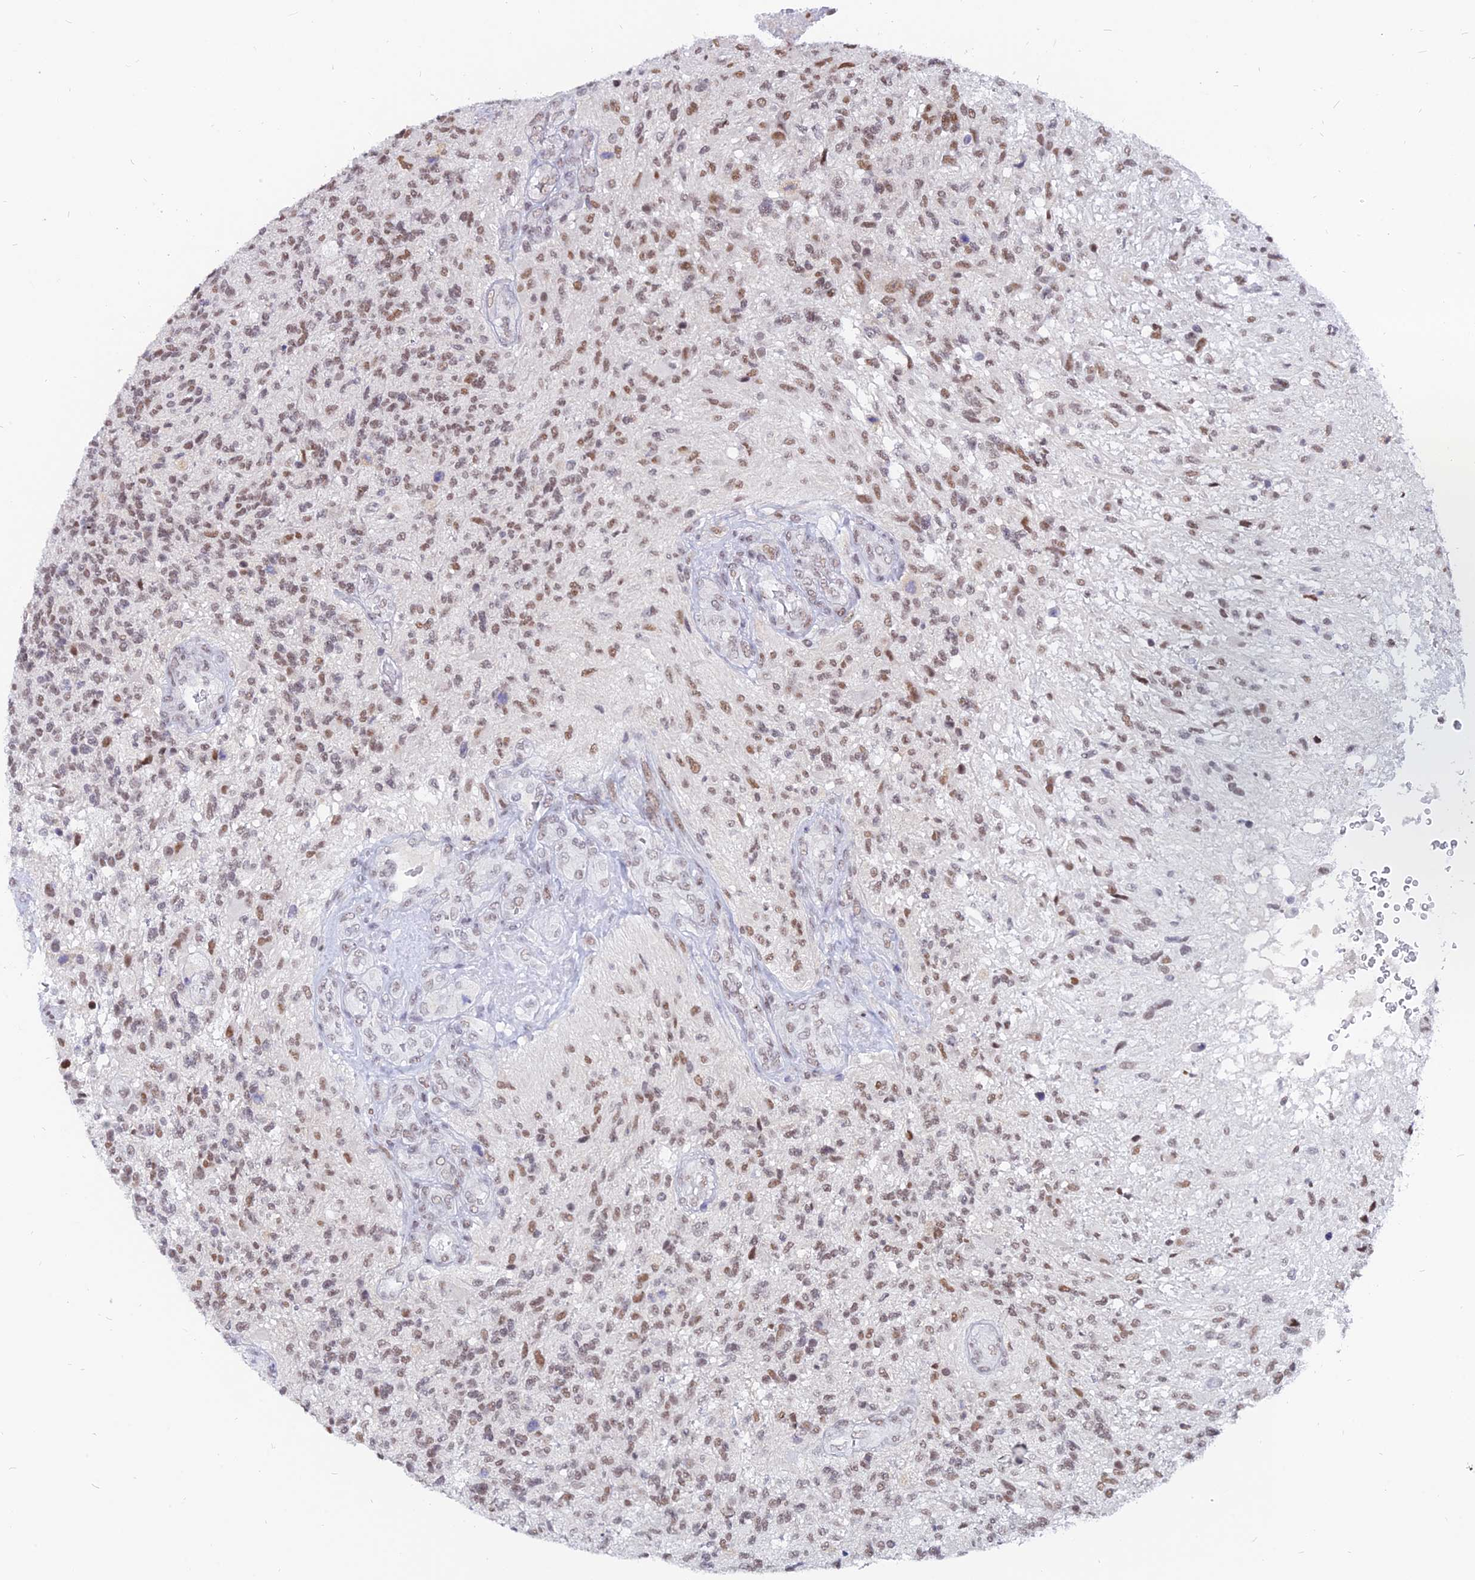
{"staining": {"intensity": "moderate", "quantity": ">75%", "location": "nuclear"}, "tissue": "glioma", "cell_type": "Tumor cells", "image_type": "cancer", "snomed": [{"axis": "morphology", "description": "Glioma, malignant, High grade"}, {"axis": "topography", "description": "Brain"}], "caption": "Brown immunohistochemical staining in malignant glioma (high-grade) displays moderate nuclear positivity in approximately >75% of tumor cells. Immunohistochemistry (ihc) stains the protein of interest in brown and the nuclei are stained blue.", "gene": "DPY30", "patient": {"sex": "male", "age": 56}}